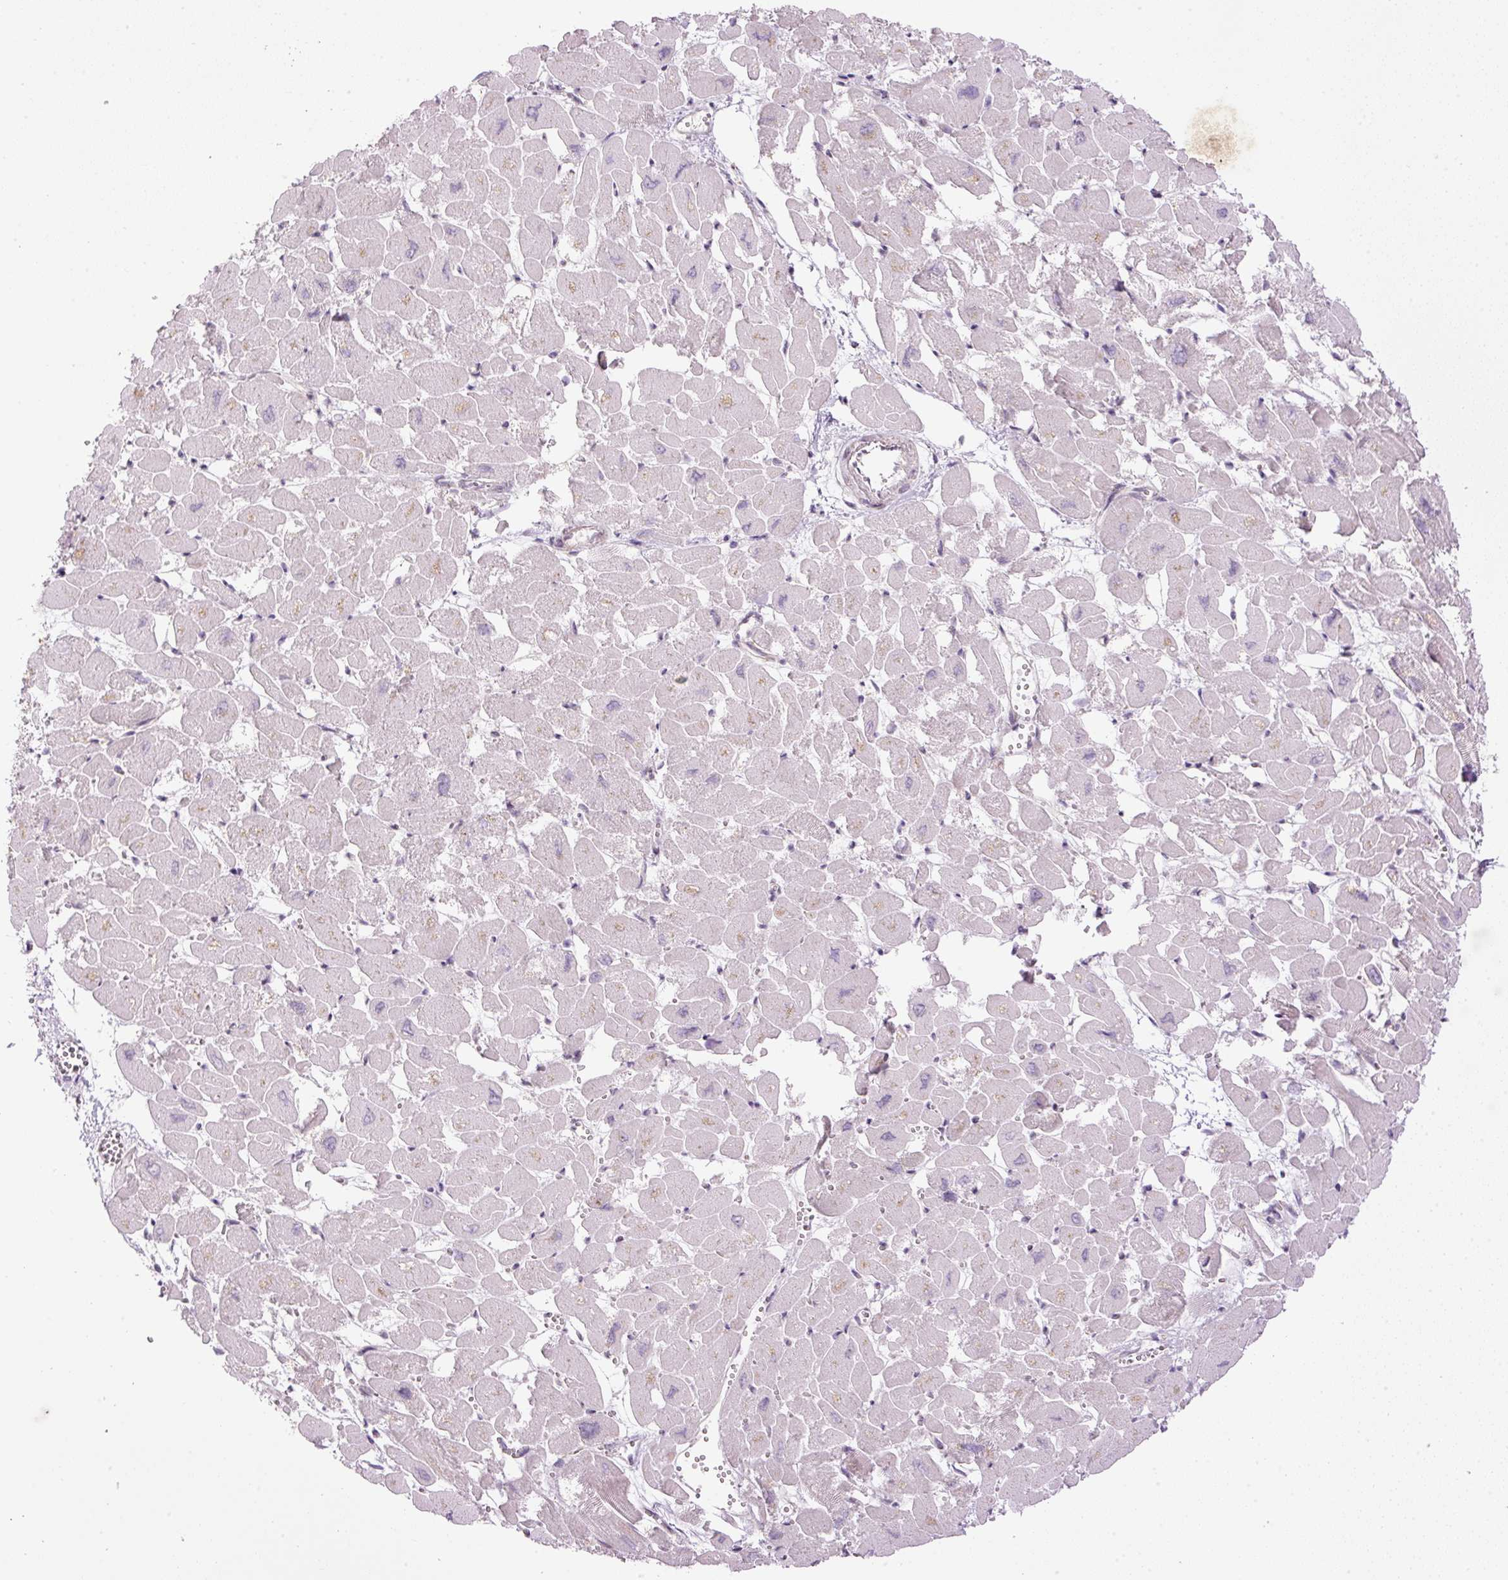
{"staining": {"intensity": "weak", "quantity": "25%-75%", "location": "cytoplasmic/membranous"}, "tissue": "heart muscle", "cell_type": "Cardiomyocytes", "image_type": "normal", "snomed": [{"axis": "morphology", "description": "Normal tissue, NOS"}, {"axis": "topography", "description": "Heart"}], "caption": "Immunohistochemical staining of unremarkable human heart muscle shows low levels of weak cytoplasmic/membranous expression in approximately 25%-75% of cardiomyocytes. The staining was performed using DAB, with brown indicating positive protein expression. Nuclei are stained blue with hematoxylin.", "gene": "MZT2A", "patient": {"sex": "male", "age": 54}}